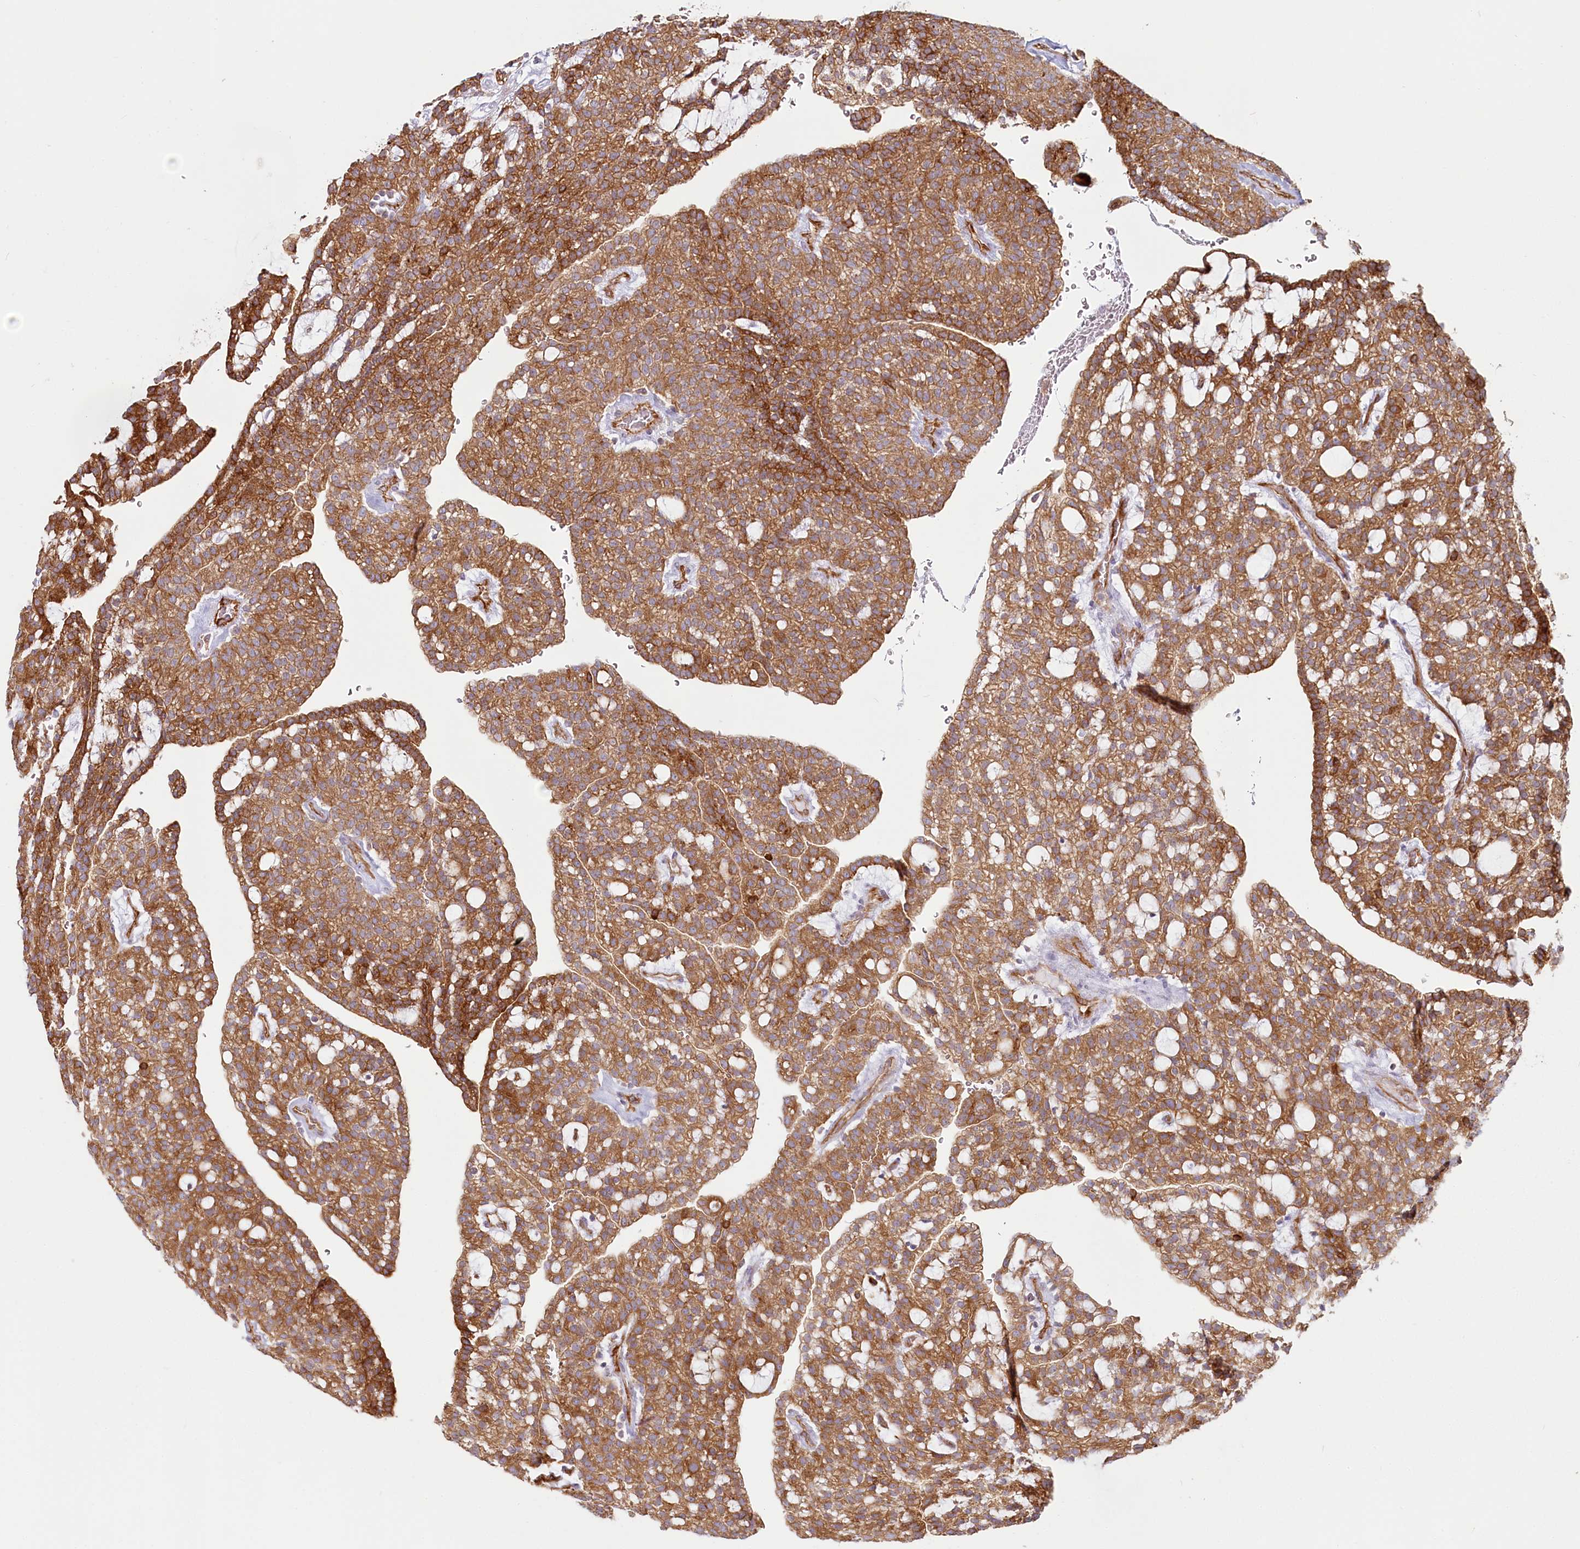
{"staining": {"intensity": "moderate", "quantity": ">75%", "location": "cytoplasmic/membranous"}, "tissue": "renal cancer", "cell_type": "Tumor cells", "image_type": "cancer", "snomed": [{"axis": "morphology", "description": "Adenocarcinoma, NOS"}, {"axis": "topography", "description": "Kidney"}], "caption": "Protein staining reveals moderate cytoplasmic/membranous staining in approximately >75% of tumor cells in renal cancer.", "gene": "HARS2", "patient": {"sex": "male", "age": 63}}